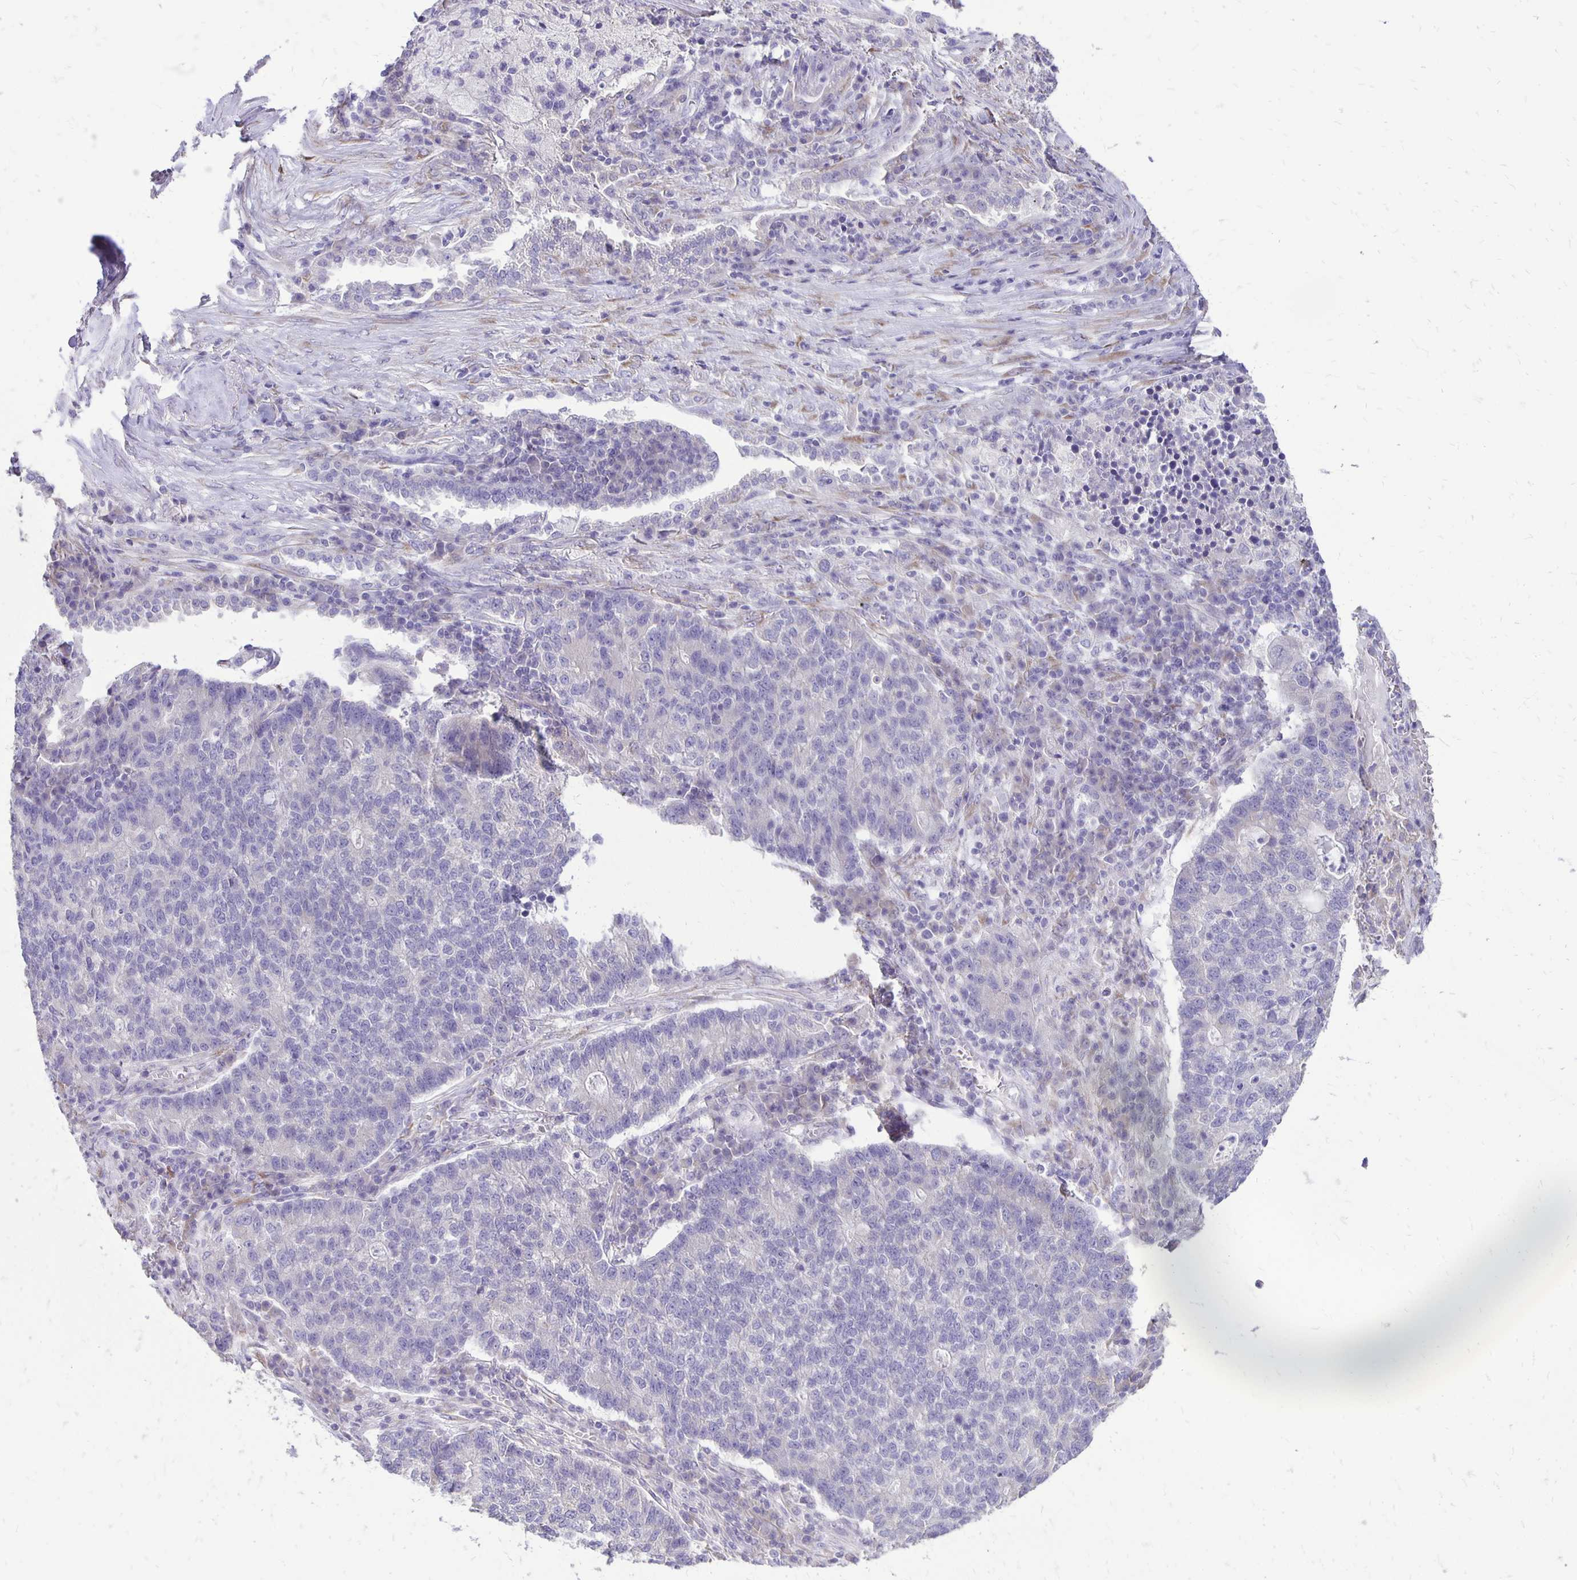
{"staining": {"intensity": "negative", "quantity": "none", "location": "none"}, "tissue": "lung cancer", "cell_type": "Tumor cells", "image_type": "cancer", "snomed": [{"axis": "morphology", "description": "Adenocarcinoma, NOS"}, {"axis": "topography", "description": "Lung"}], "caption": "The micrograph reveals no staining of tumor cells in lung cancer. Nuclei are stained in blue.", "gene": "ANKRD45", "patient": {"sex": "male", "age": 57}}